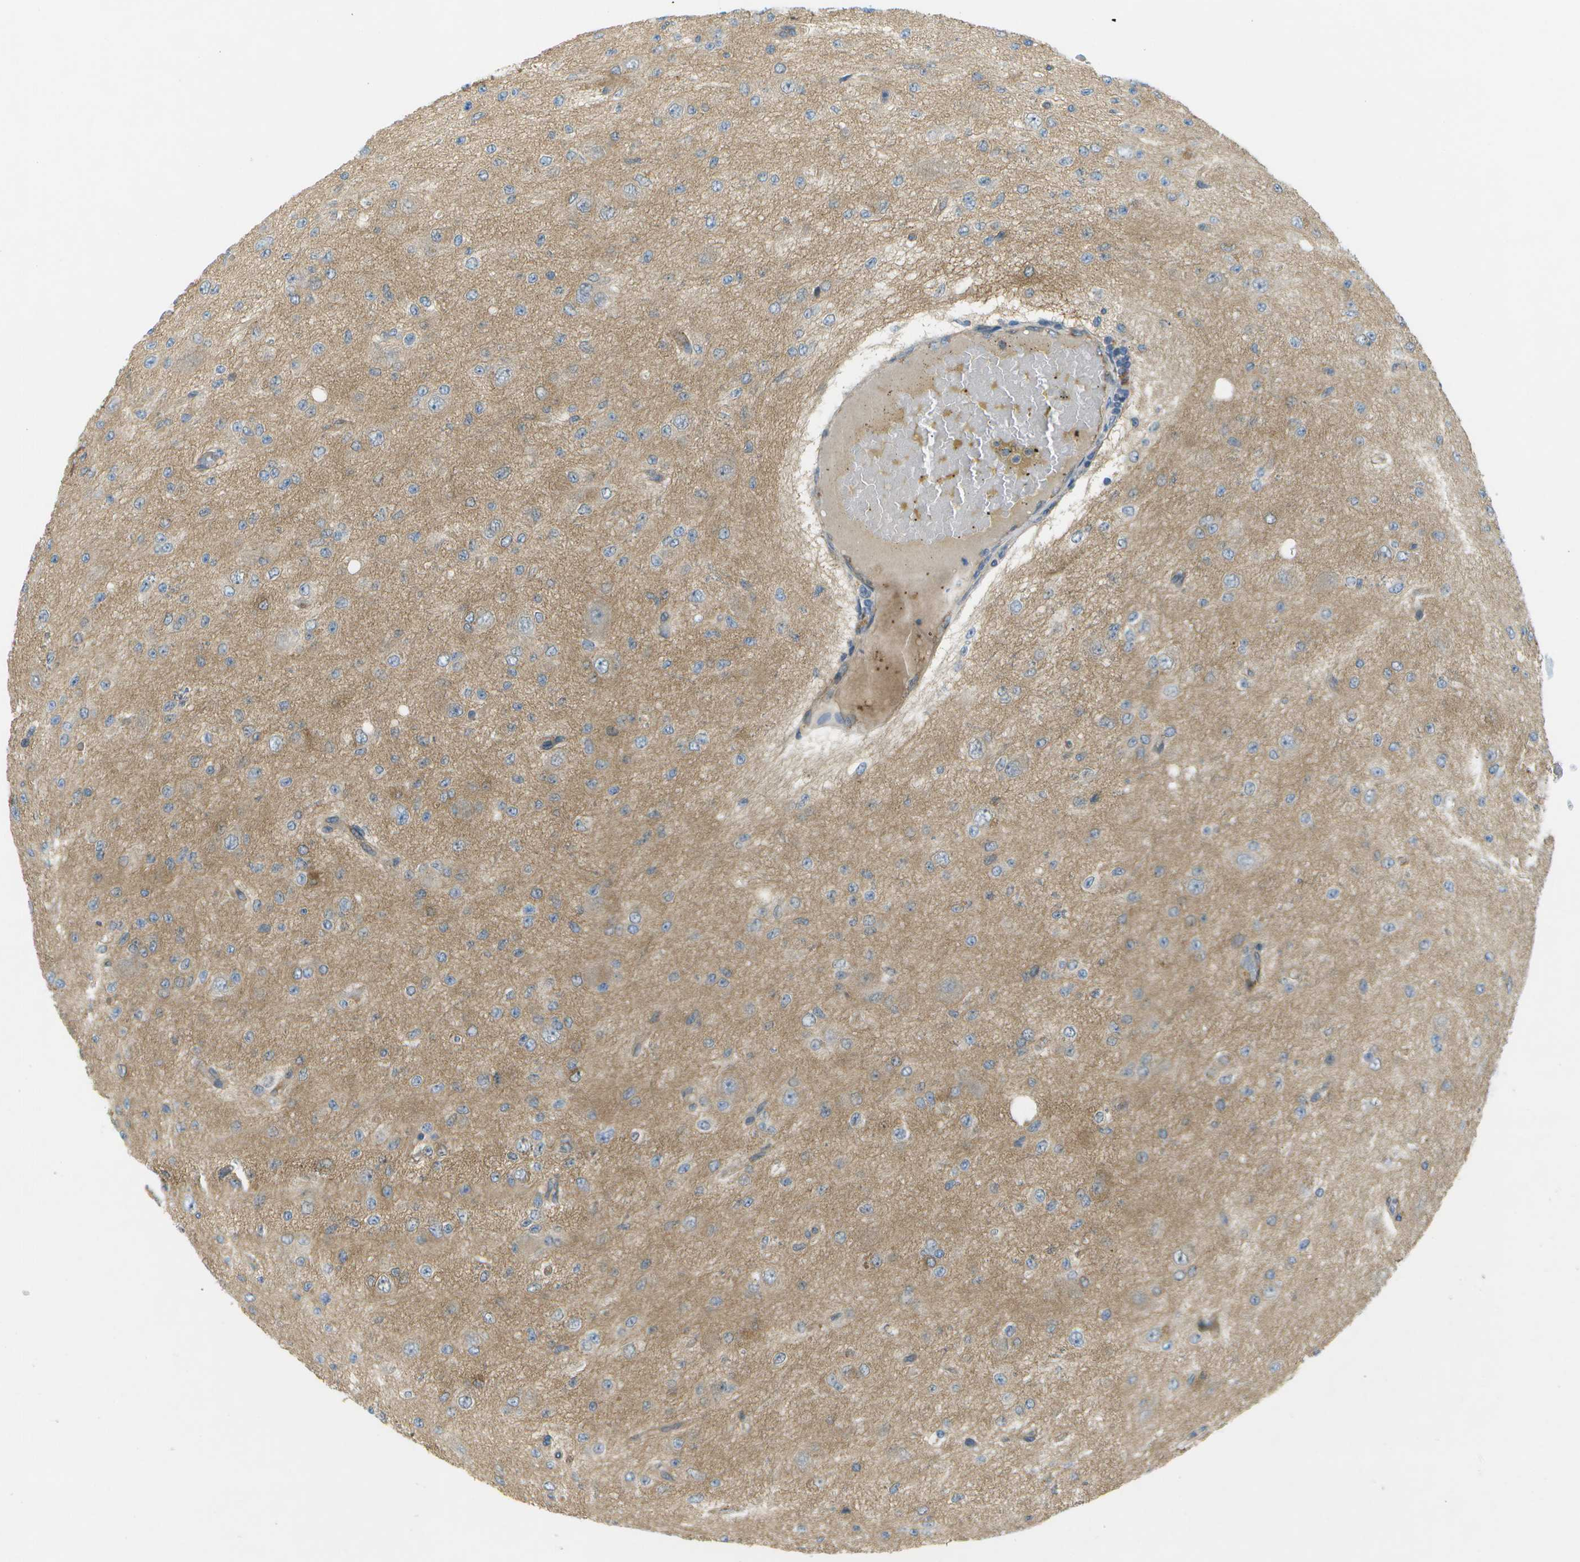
{"staining": {"intensity": "weak", "quantity": ">75%", "location": "cytoplasmic/membranous"}, "tissue": "glioma", "cell_type": "Tumor cells", "image_type": "cancer", "snomed": [{"axis": "morphology", "description": "Glioma, malignant, High grade"}, {"axis": "topography", "description": "pancreas cauda"}], "caption": "Approximately >75% of tumor cells in malignant glioma (high-grade) display weak cytoplasmic/membranous protein staining as visualized by brown immunohistochemical staining.", "gene": "WNK2", "patient": {"sex": "male", "age": 60}}